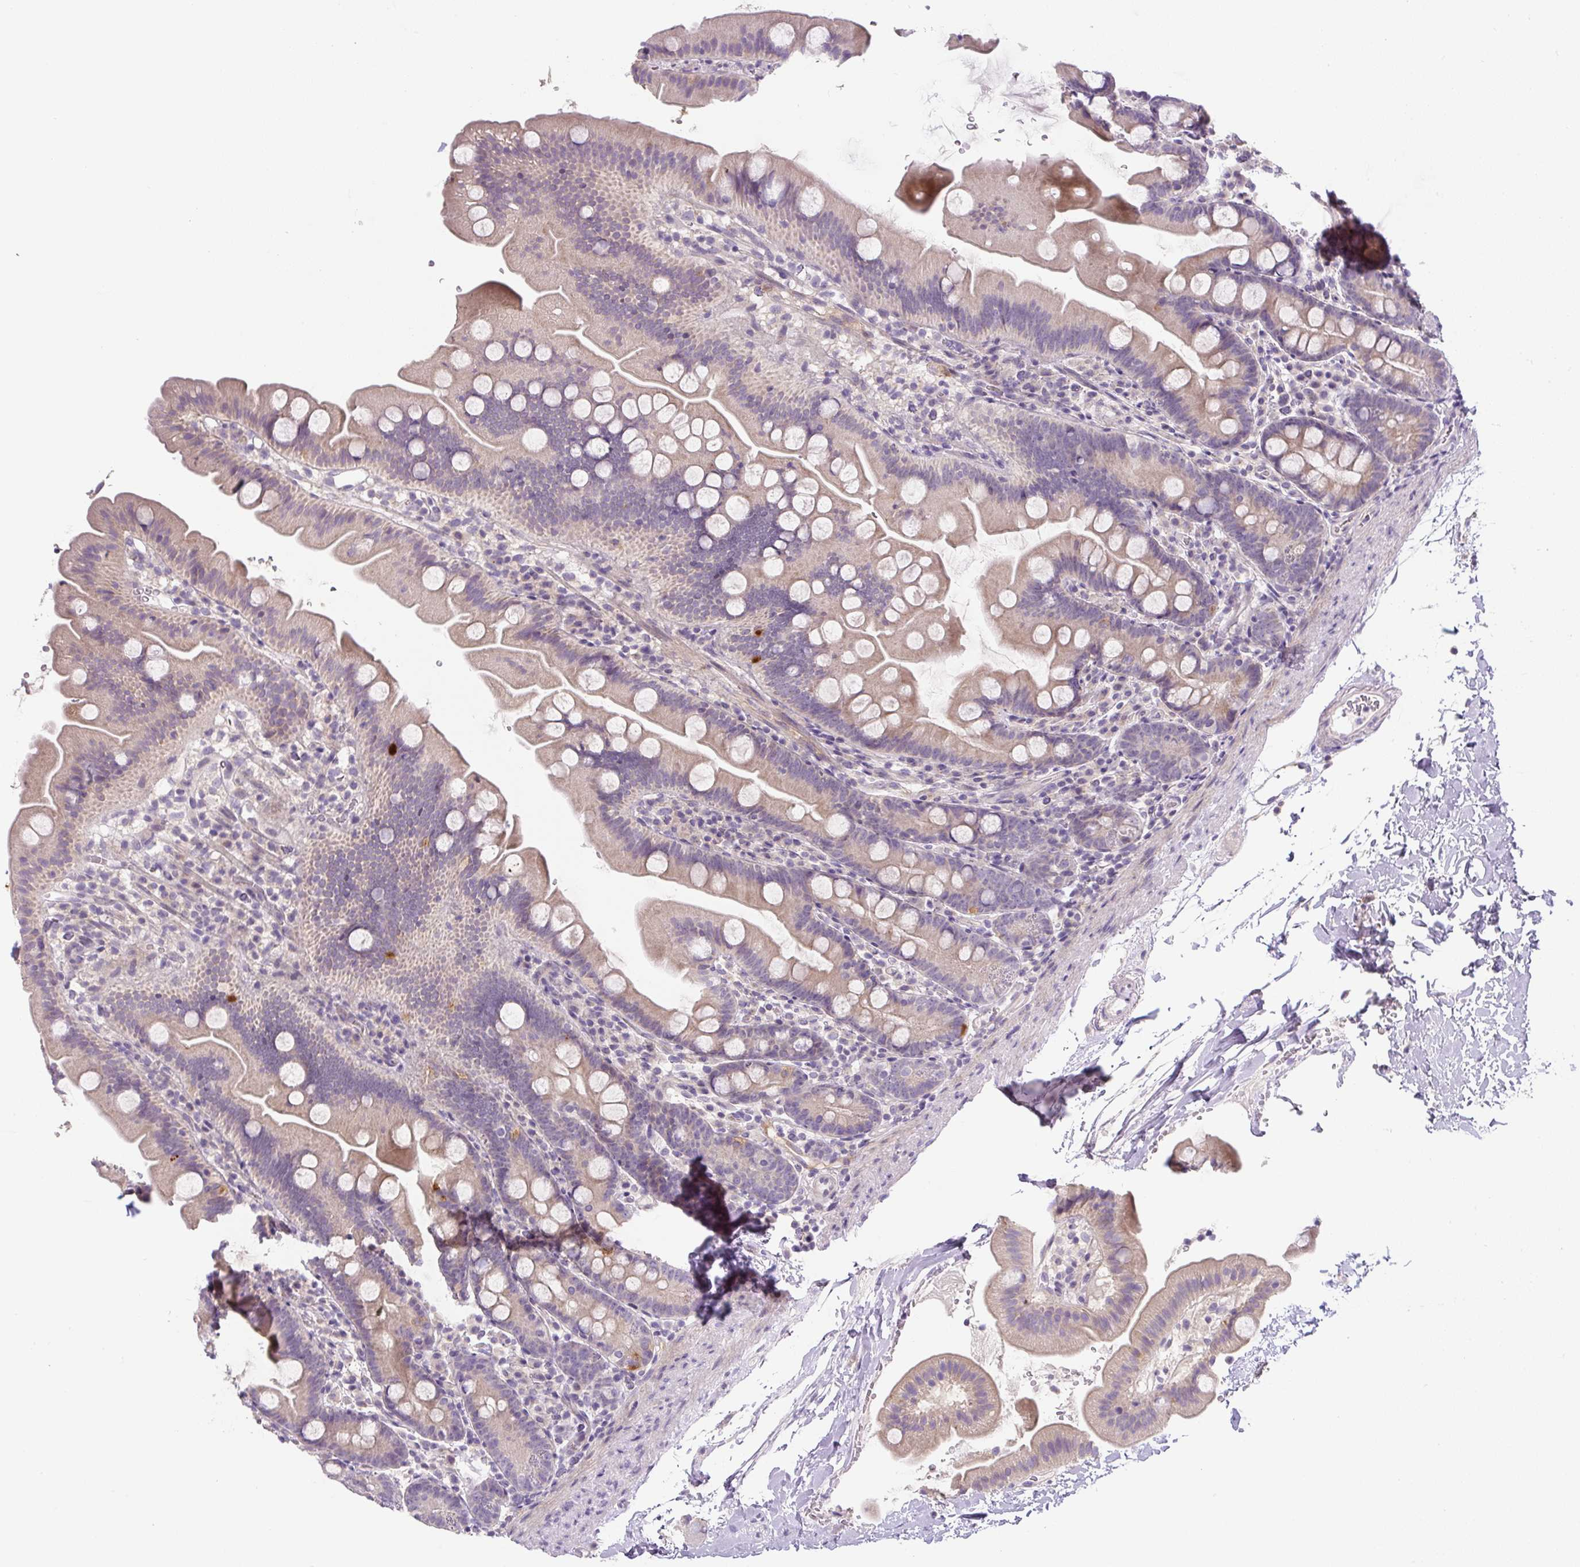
{"staining": {"intensity": "moderate", "quantity": "25%-75%", "location": "cytoplasmic/membranous"}, "tissue": "small intestine", "cell_type": "Glandular cells", "image_type": "normal", "snomed": [{"axis": "morphology", "description": "Normal tissue, NOS"}, {"axis": "topography", "description": "Small intestine"}], "caption": "Normal small intestine shows moderate cytoplasmic/membranous expression in approximately 25%-75% of glandular cells.", "gene": "UBL3", "patient": {"sex": "female", "age": 68}}